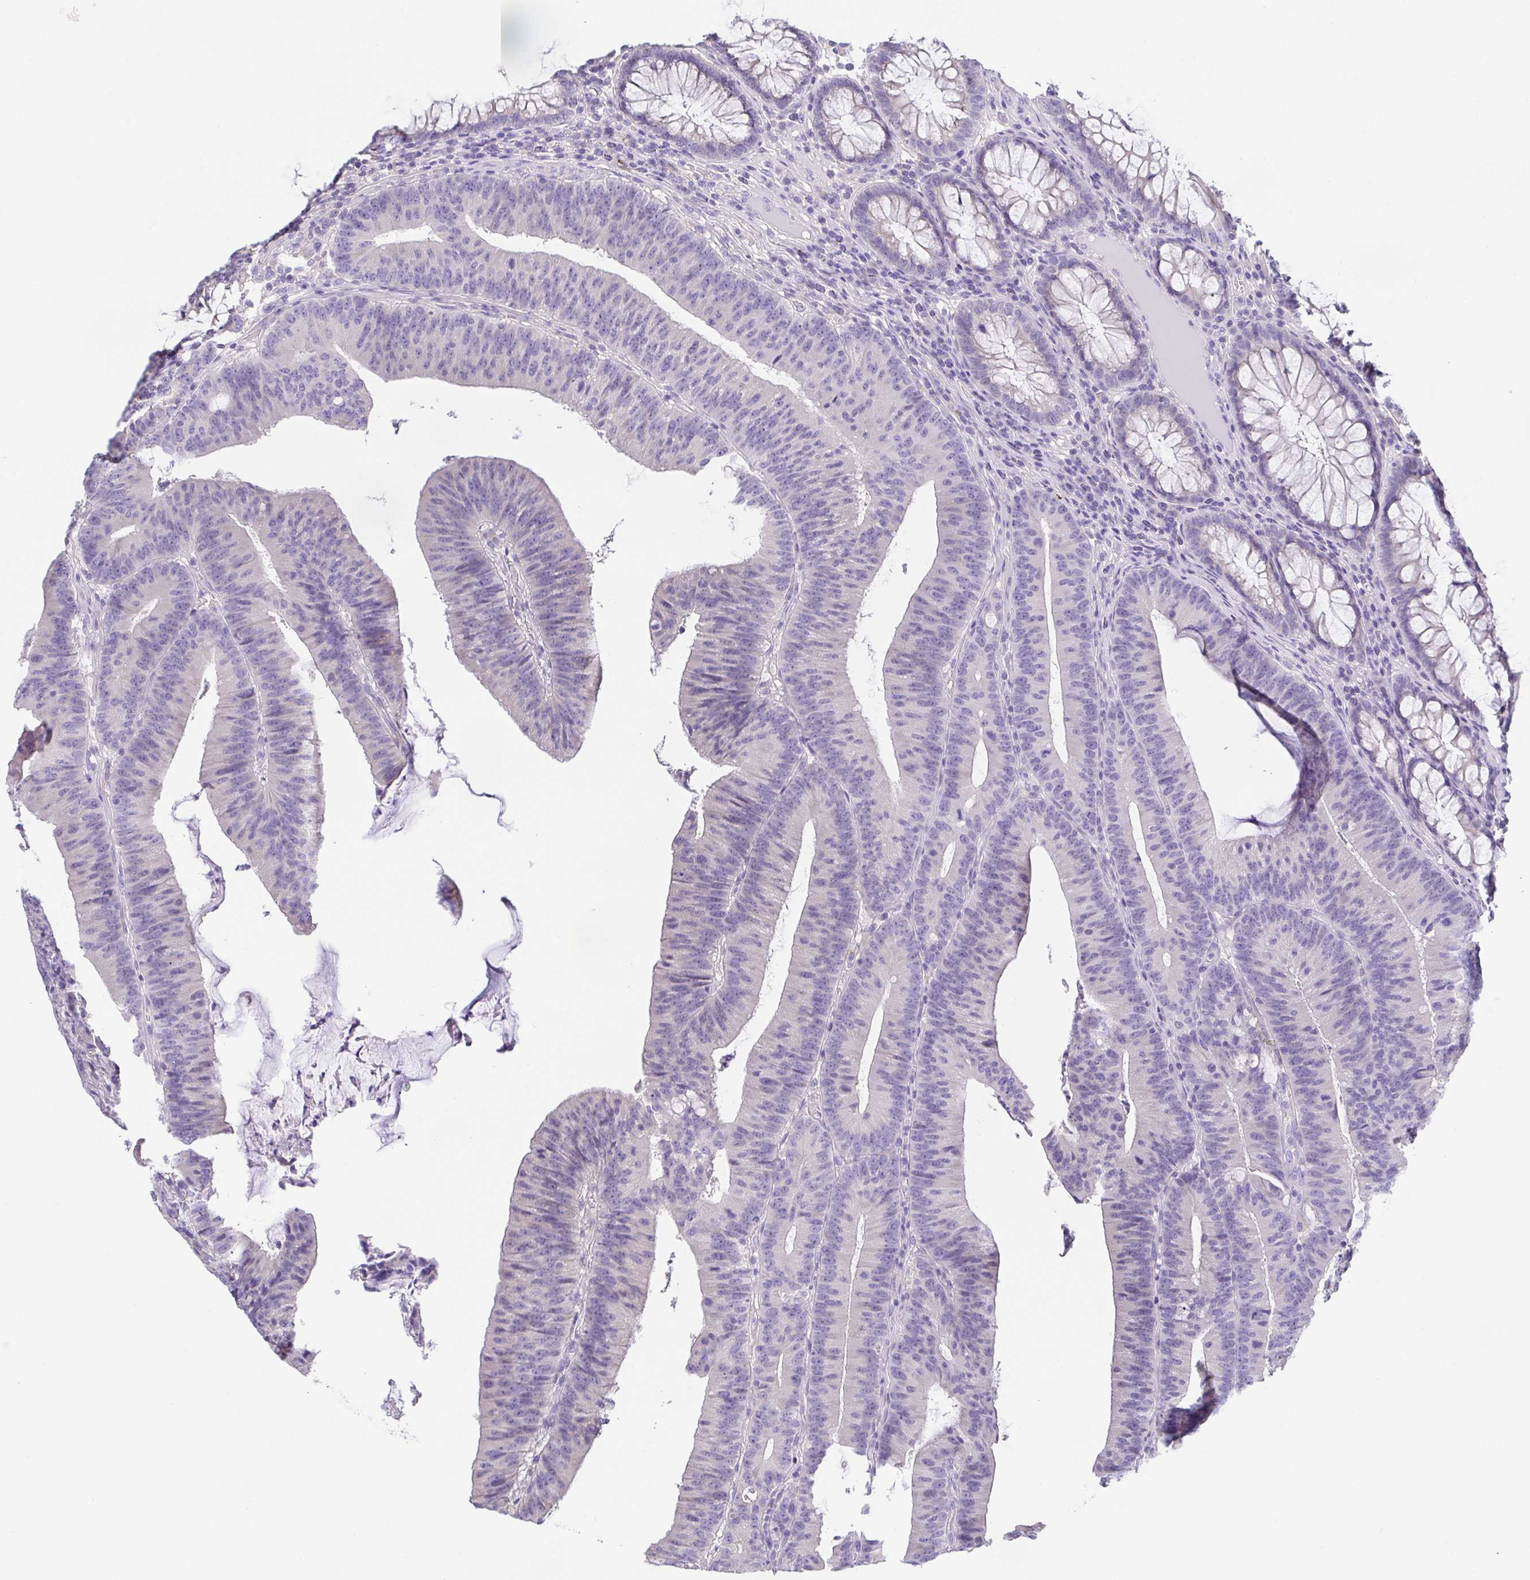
{"staining": {"intensity": "negative", "quantity": "none", "location": "none"}, "tissue": "colorectal cancer", "cell_type": "Tumor cells", "image_type": "cancer", "snomed": [{"axis": "morphology", "description": "Adenocarcinoma, NOS"}, {"axis": "topography", "description": "Colon"}], "caption": "Immunohistochemistry (IHC) histopathology image of human colorectal adenocarcinoma stained for a protein (brown), which demonstrates no expression in tumor cells. (Stains: DAB (3,3'-diaminobenzidine) IHC with hematoxylin counter stain, Microscopy: brightfield microscopy at high magnification).", "gene": "PKDREJ", "patient": {"sex": "female", "age": 78}}